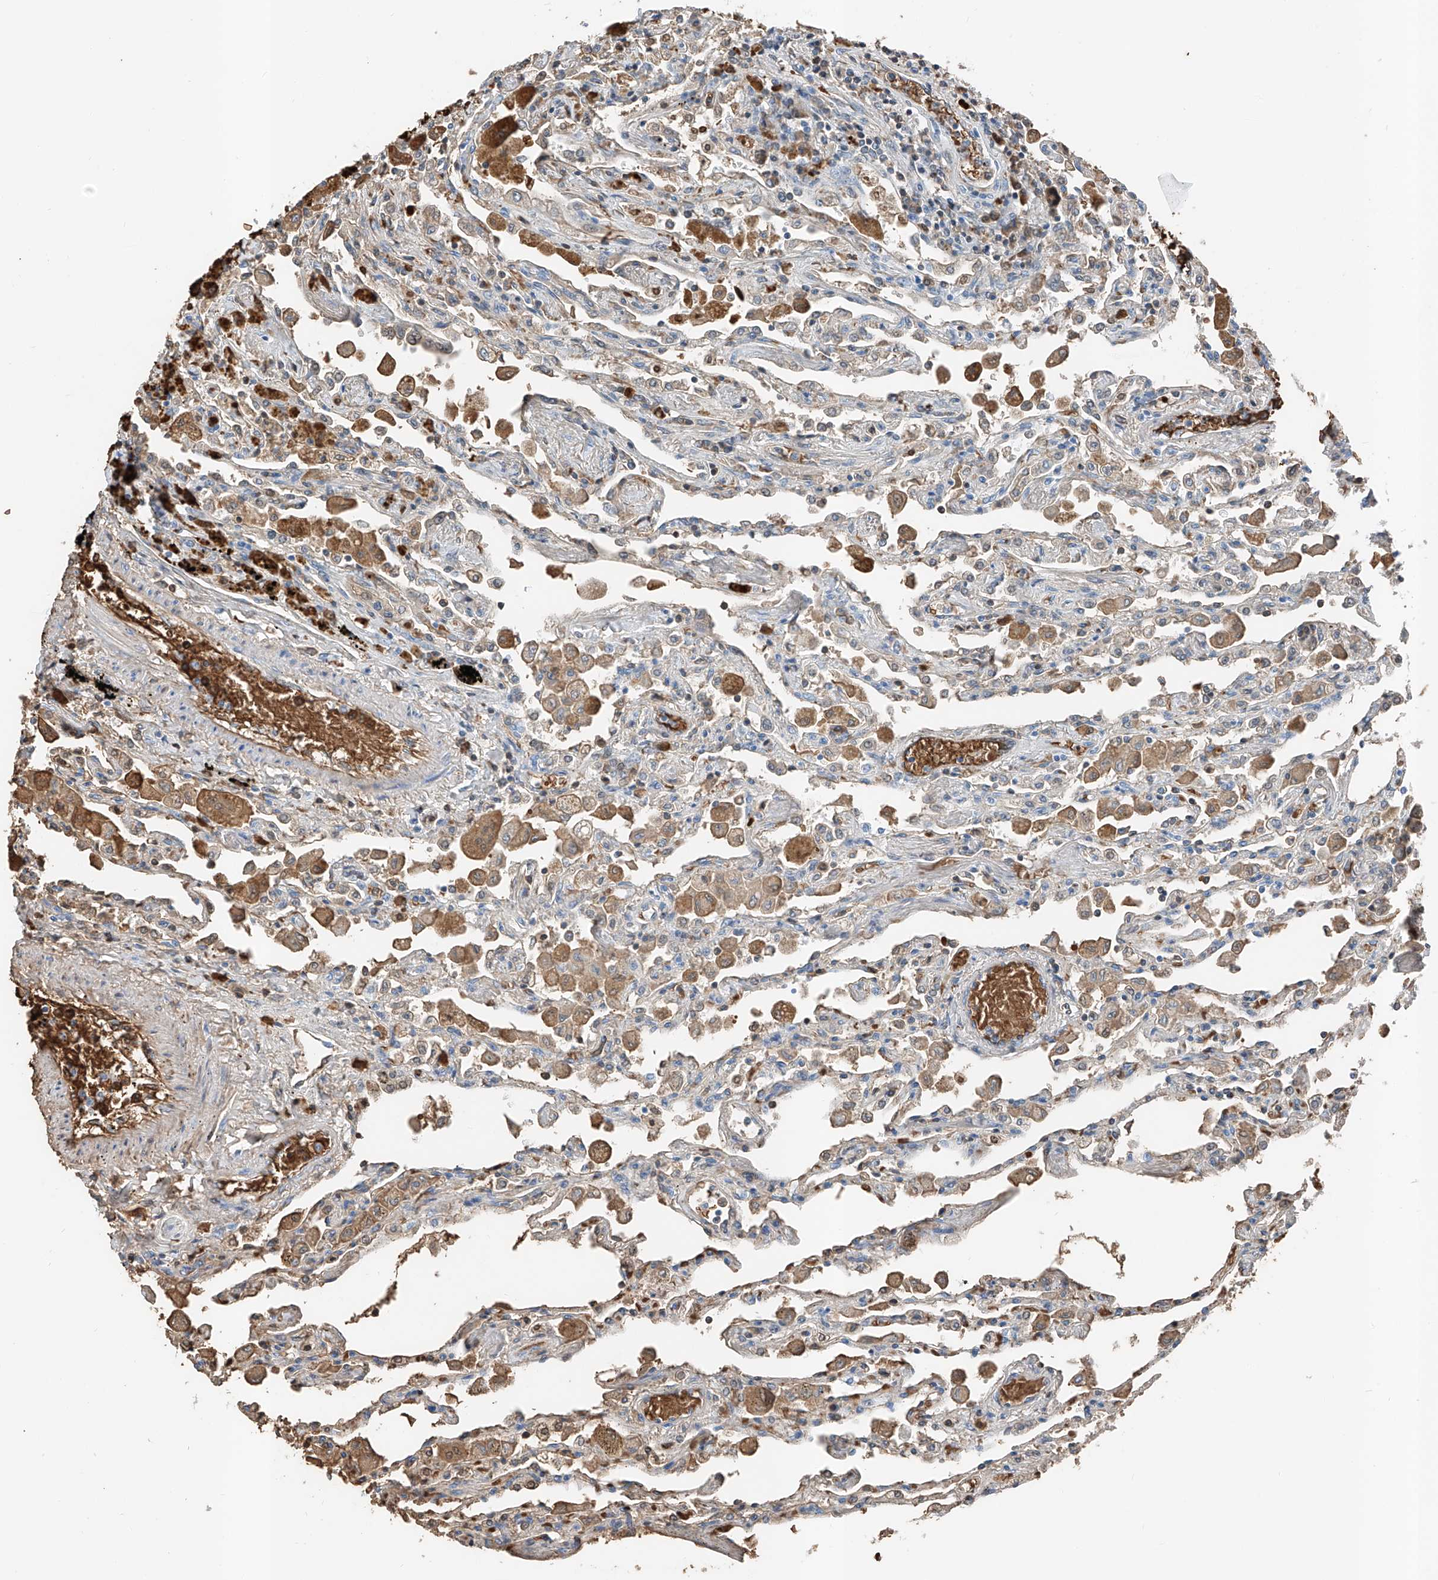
{"staining": {"intensity": "negative", "quantity": "none", "location": "none"}, "tissue": "lung", "cell_type": "Alveolar cells", "image_type": "normal", "snomed": [{"axis": "morphology", "description": "Normal tissue, NOS"}, {"axis": "topography", "description": "Bronchus"}, {"axis": "topography", "description": "Lung"}], "caption": "An IHC image of unremarkable lung is shown. There is no staining in alveolar cells of lung. (DAB (3,3'-diaminobenzidine) immunohistochemistry, high magnification).", "gene": "PRSS23", "patient": {"sex": "female", "age": 49}}